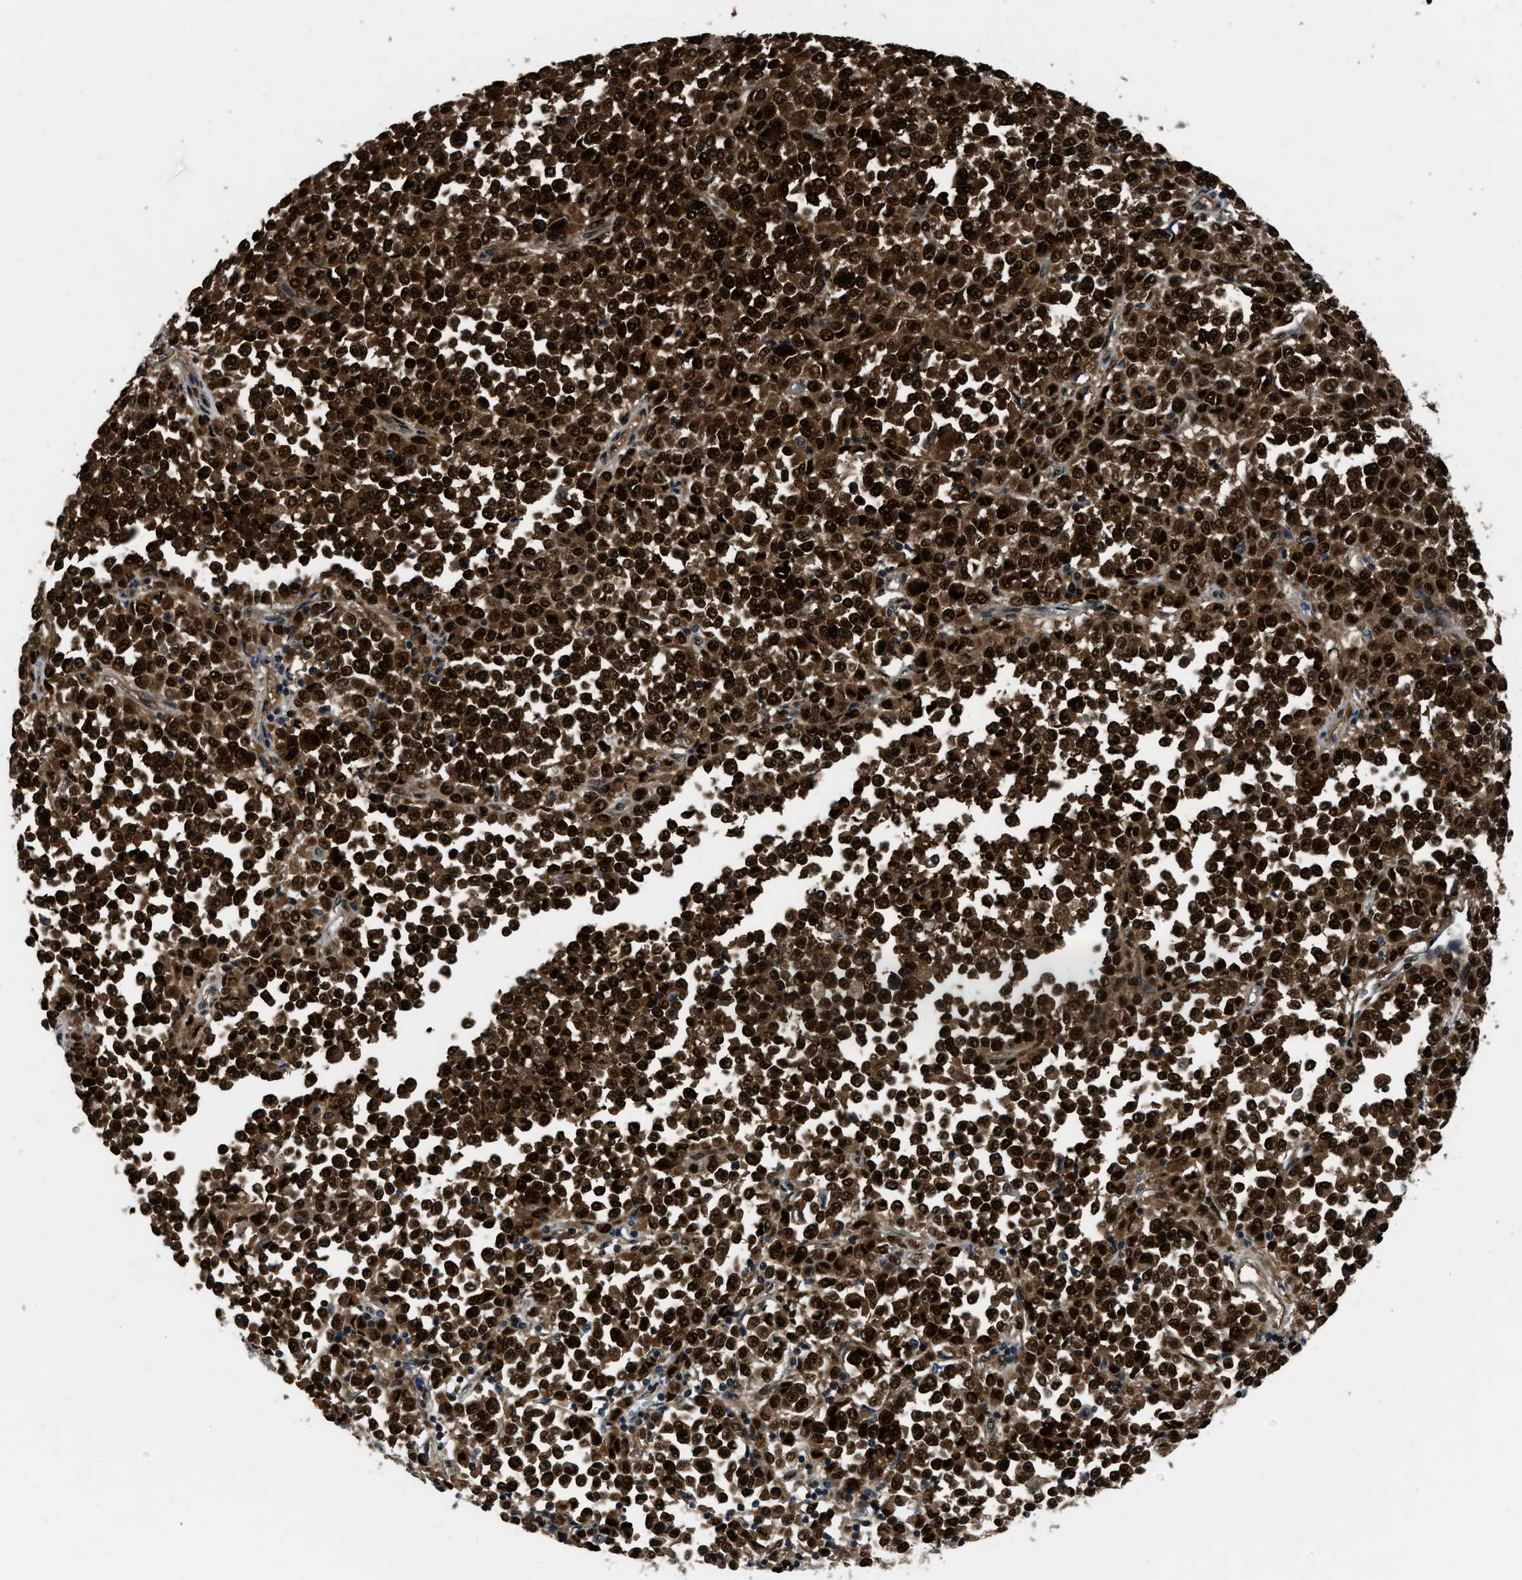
{"staining": {"intensity": "strong", "quantity": ">75%", "location": "cytoplasmic/membranous,nuclear"}, "tissue": "melanoma", "cell_type": "Tumor cells", "image_type": "cancer", "snomed": [{"axis": "morphology", "description": "Malignant melanoma, Metastatic site"}, {"axis": "topography", "description": "Pancreas"}], "caption": "About >75% of tumor cells in human melanoma reveal strong cytoplasmic/membranous and nuclear protein staining as visualized by brown immunohistochemical staining.", "gene": "NUDCD3", "patient": {"sex": "female", "age": 30}}